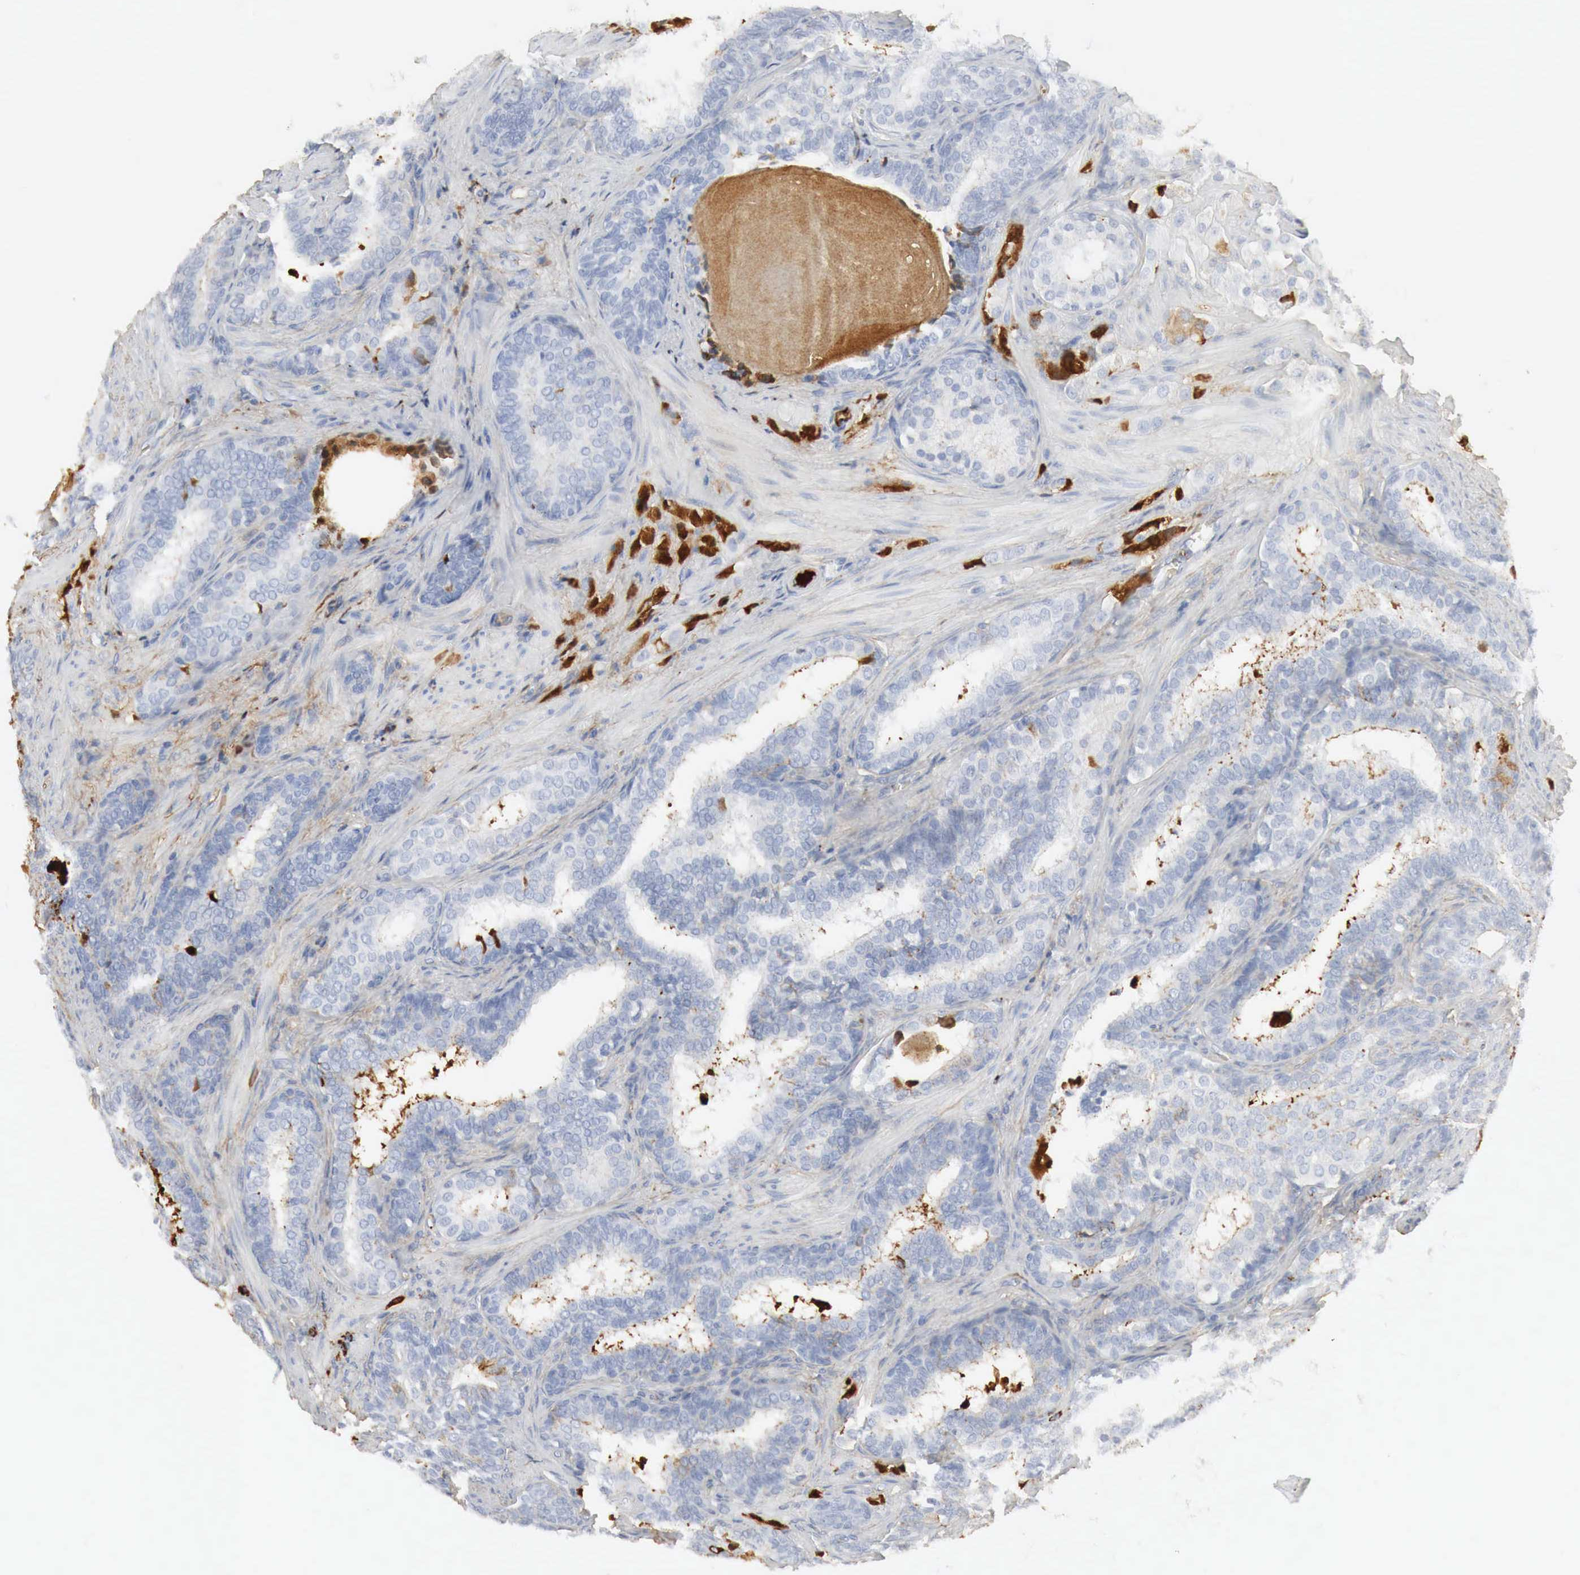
{"staining": {"intensity": "negative", "quantity": "none", "location": "none"}, "tissue": "prostate cancer", "cell_type": "Tumor cells", "image_type": "cancer", "snomed": [{"axis": "morphology", "description": "Adenocarcinoma, Medium grade"}, {"axis": "topography", "description": "Prostate"}], "caption": "DAB (3,3'-diaminobenzidine) immunohistochemical staining of prostate adenocarcinoma (medium-grade) exhibits no significant staining in tumor cells.", "gene": "IGLC3", "patient": {"sex": "male", "age": 70}}